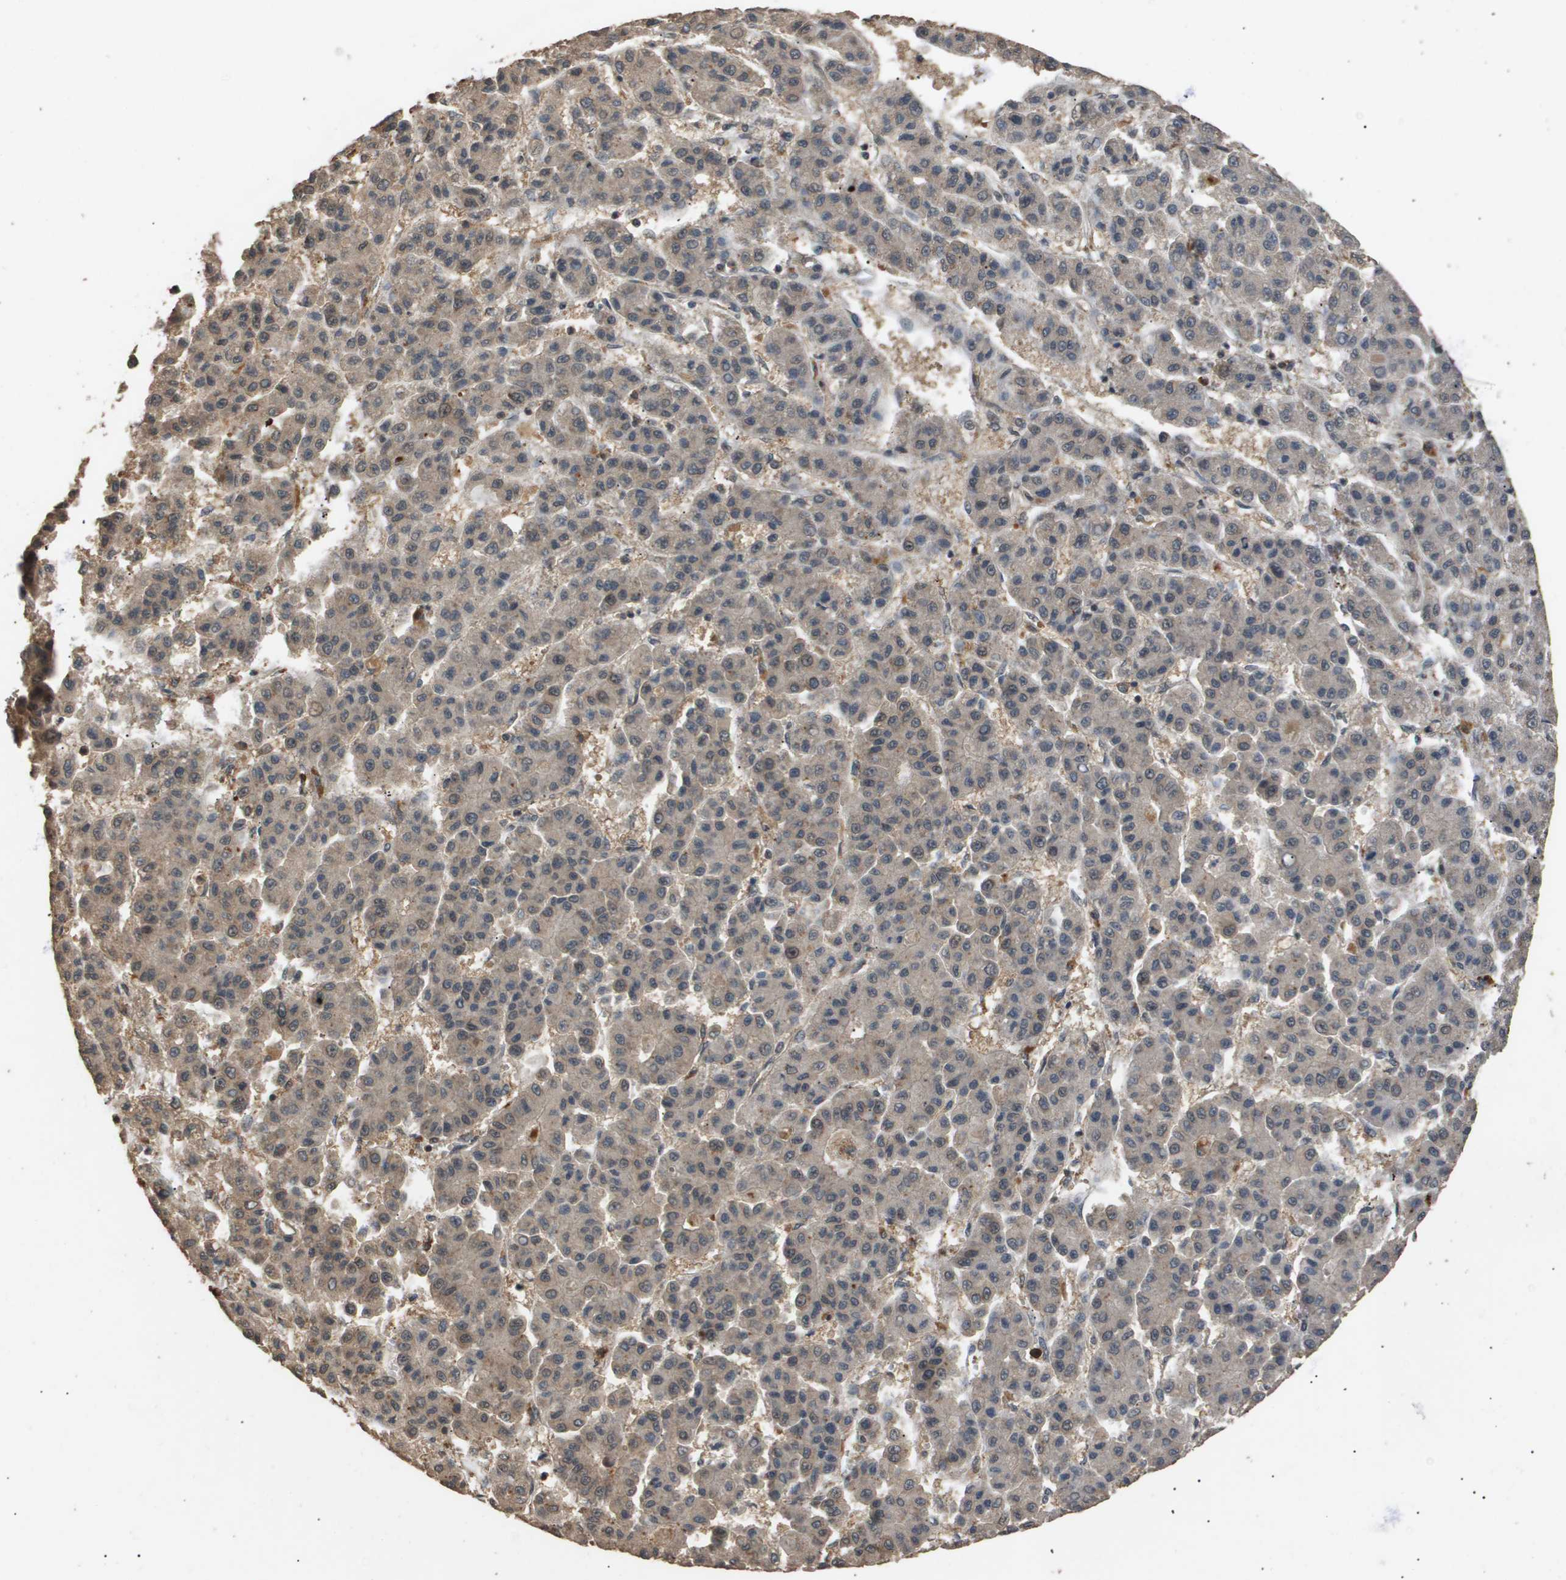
{"staining": {"intensity": "weak", "quantity": "25%-75%", "location": "cytoplasmic/membranous,nuclear"}, "tissue": "liver cancer", "cell_type": "Tumor cells", "image_type": "cancer", "snomed": [{"axis": "morphology", "description": "Carcinoma, Hepatocellular, NOS"}, {"axis": "topography", "description": "Liver"}], "caption": "Immunohistochemistry (IHC) micrograph of neoplastic tissue: human liver hepatocellular carcinoma stained using immunohistochemistry shows low levels of weak protein expression localized specifically in the cytoplasmic/membranous and nuclear of tumor cells, appearing as a cytoplasmic/membranous and nuclear brown color.", "gene": "ING1", "patient": {"sex": "male", "age": 70}}